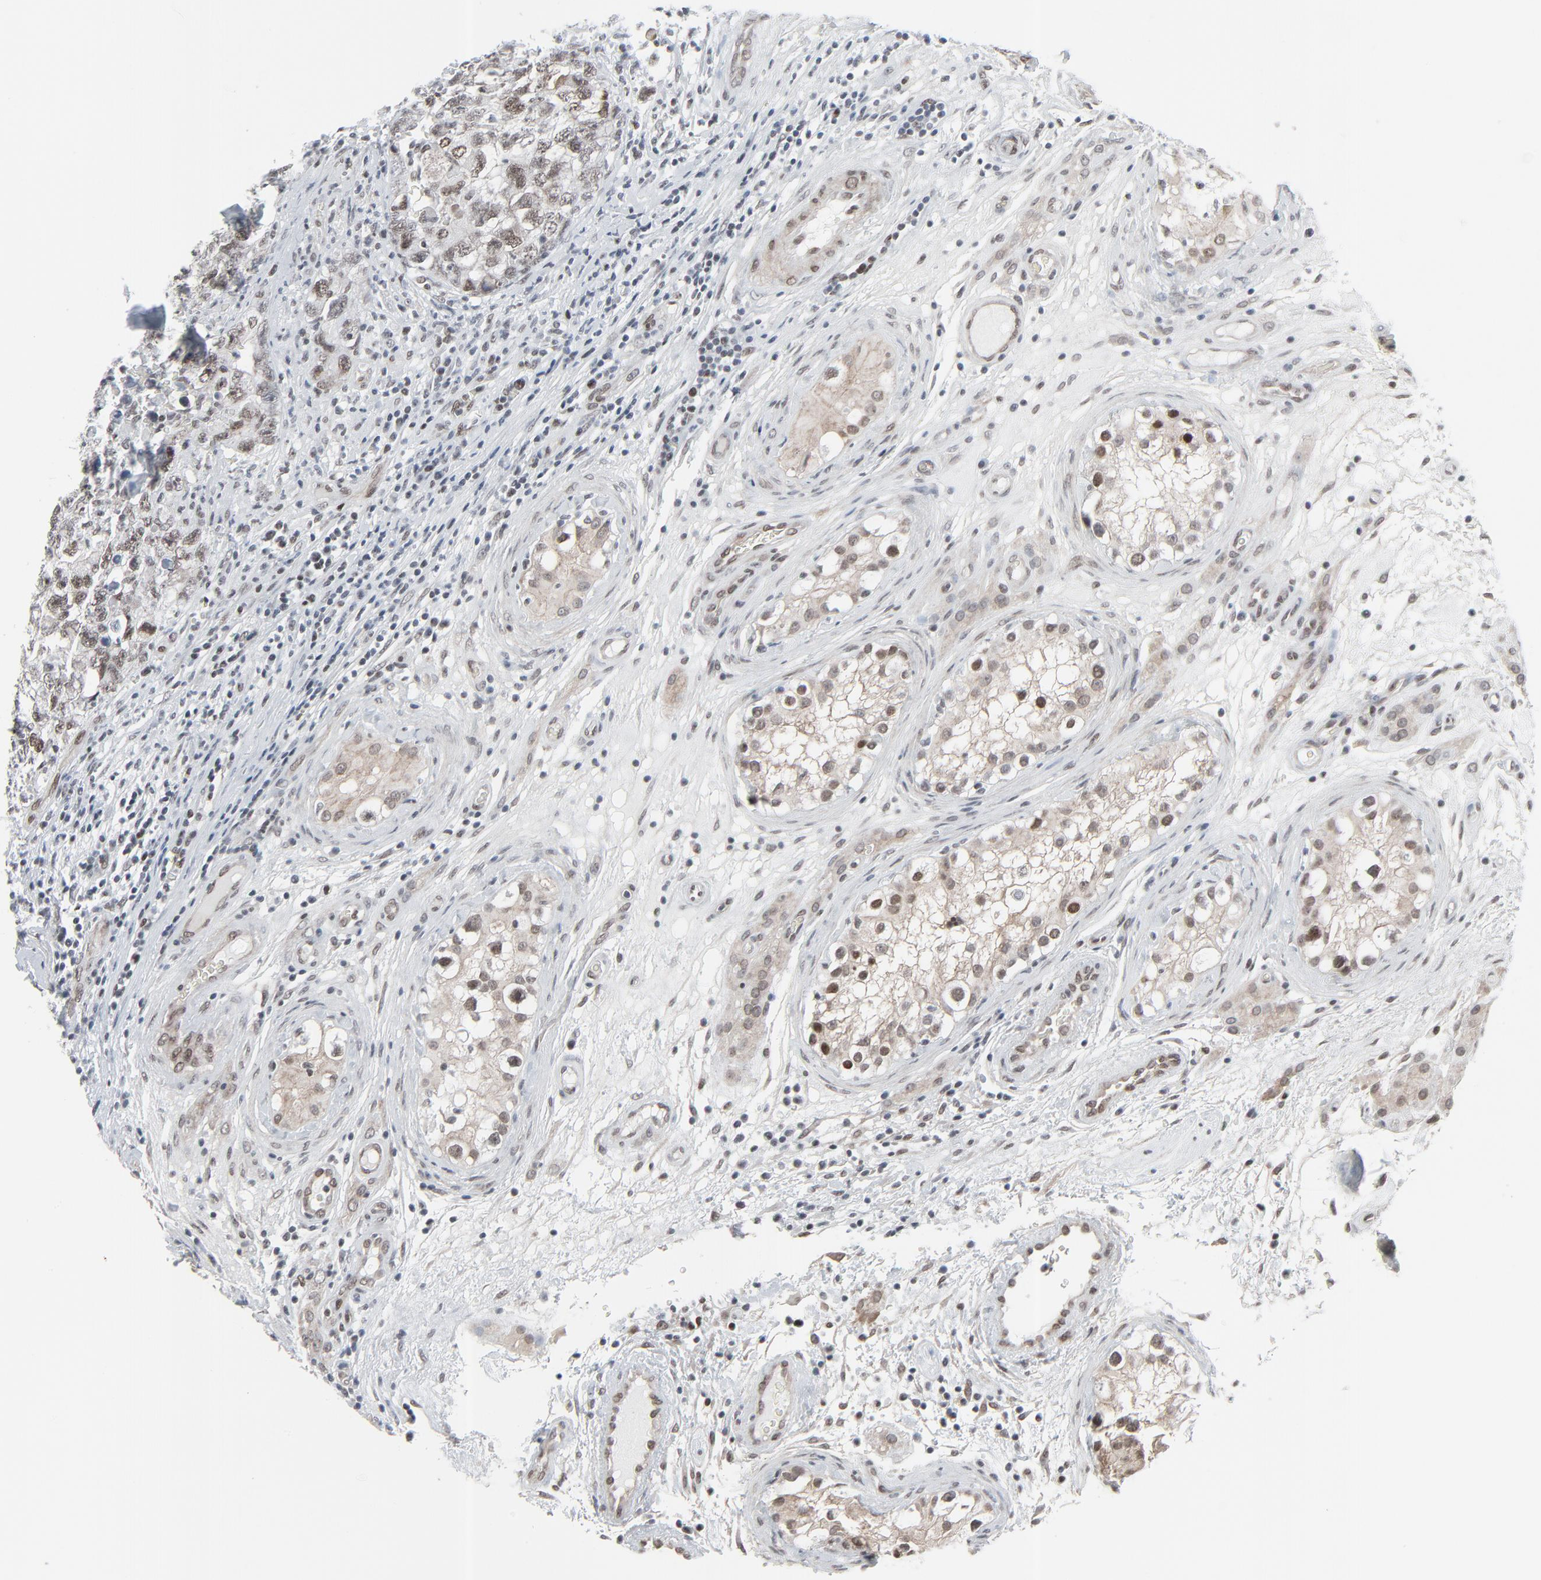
{"staining": {"intensity": "moderate", "quantity": "25%-75%", "location": "nuclear"}, "tissue": "testis cancer", "cell_type": "Tumor cells", "image_type": "cancer", "snomed": [{"axis": "morphology", "description": "Carcinoma, Embryonal, NOS"}, {"axis": "topography", "description": "Testis"}], "caption": "This micrograph displays immunohistochemistry staining of testis cancer (embryonal carcinoma), with medium moderate nuclear positivity in about 25%-75% of tumor cells.", "gene": "FBXO28", "patient": {"sex": "male", "age": 31}}